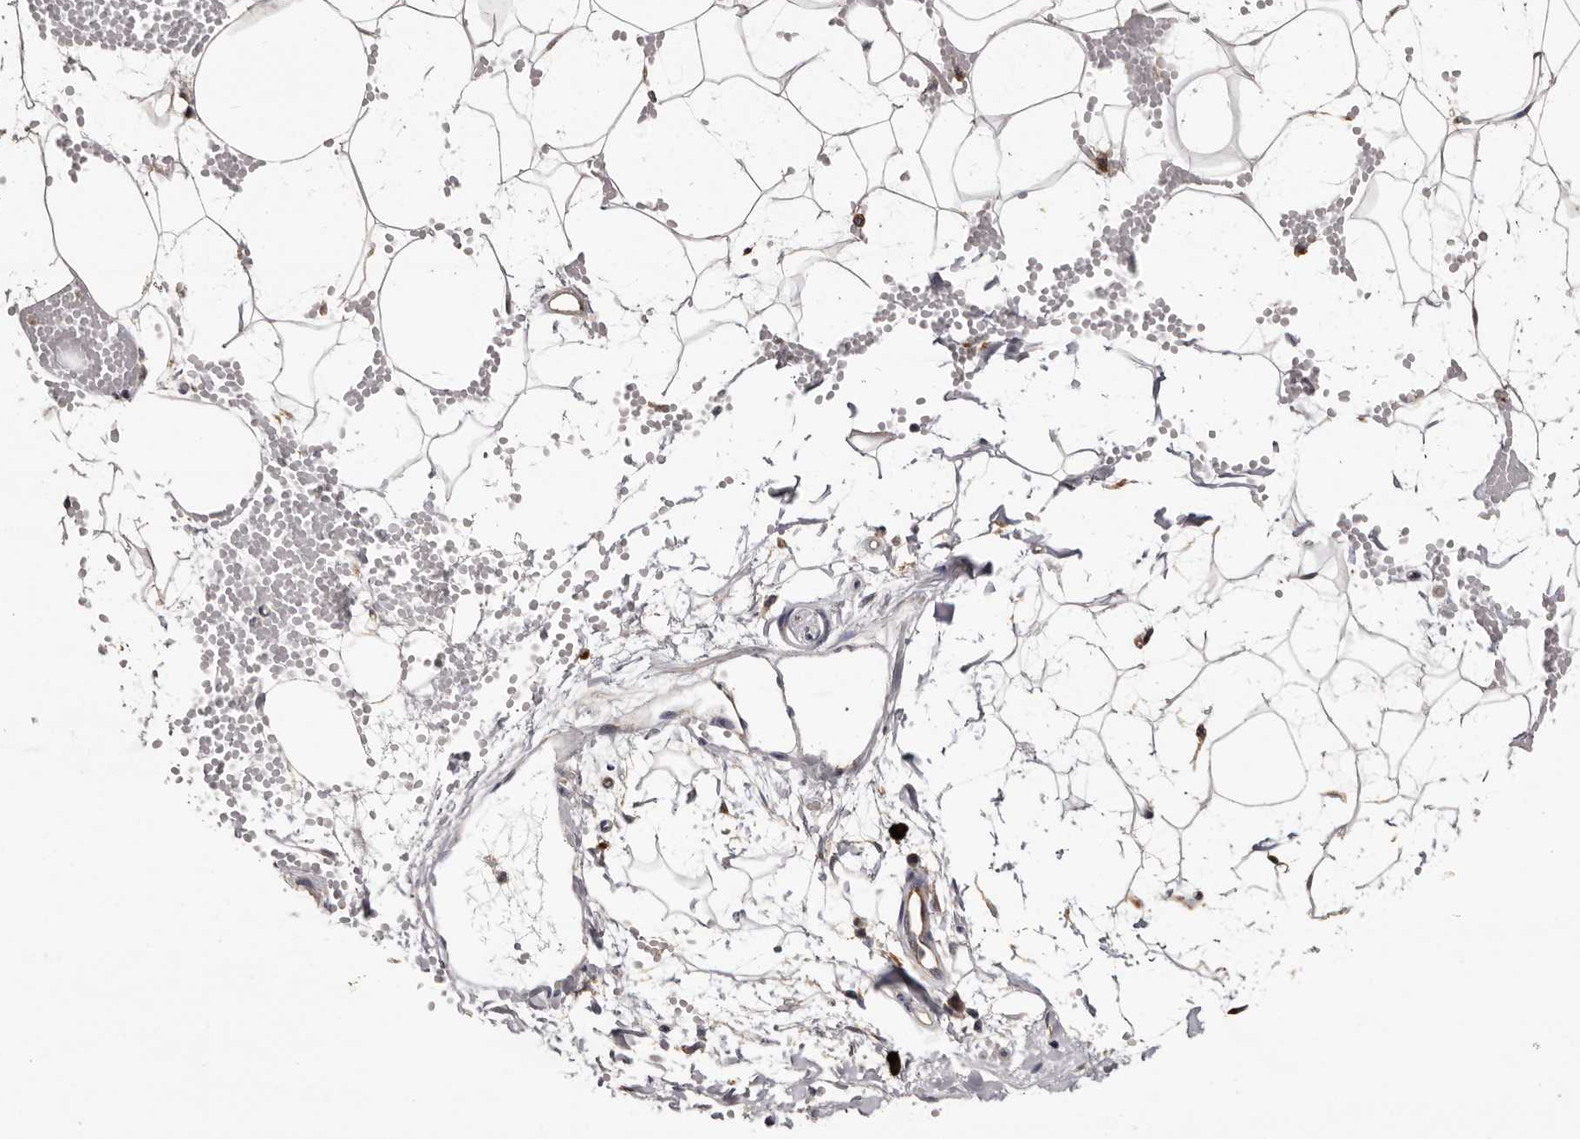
{"staining": {"intensity": "weak", "quantity": "25%-75%", "location": "cytoplasmic/membranous,nuclear"}, "tissue": "adipose tissue", "cell_type": "Adipocytes", "image_type": "normal", "snomed": [{"axis": "morphology", "description": "Normal tissue, NOS"}, {"axis": "topography", "description": "Breast"}], "caption": "Immunohistochemical staining of benign adipose tissue displays low levels of weak cytoplasmic/membranous,nuclear positivity in approximately 25%-75% of adipocytes.", "gene": "DAP", "patient": {"sex": "female", "age": 23}}